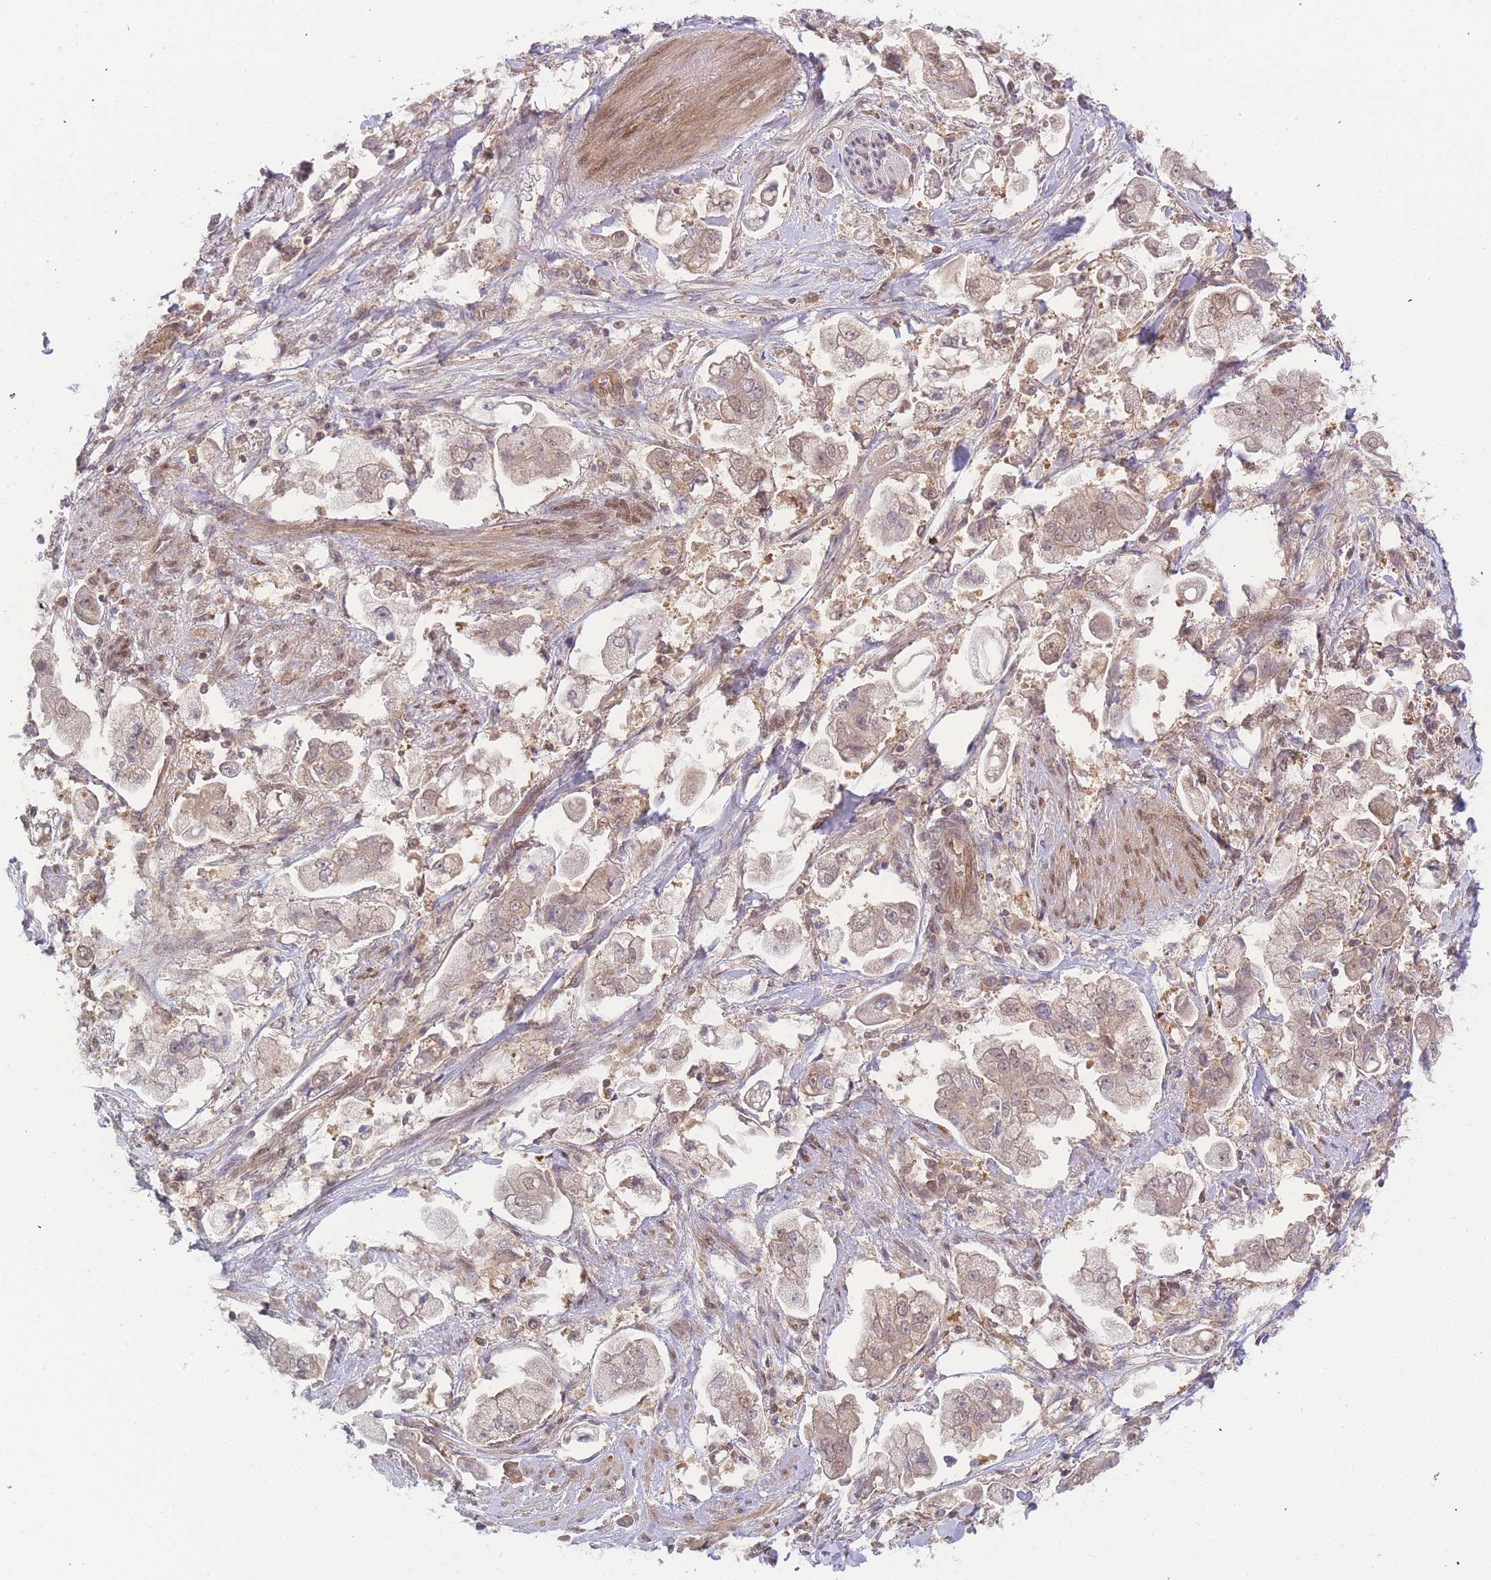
{"staining": {"intensity": "weak", "quantity": "25%-75%", "location": "cytoplasmic/membranous"}, "tissue": "stomach cancer", "cell_type": "Tumor cells", "image_type": "cancer", "snomed": [{"axis": "morphology", "description": "Adenocarcinoma, NOS"}, {"axis": "topography", "description": "Stomach"}], "caption": "An immunohistochemistry (IHC) micrograph of tumor tissue is shown. Protein staining in brown highlights weak cytoplasmic/membranous positivity in stomach adenocarcinoma within tumor cells.", "gene": "KIAA1191", "patient": {"sex": "male", "age": 62}}